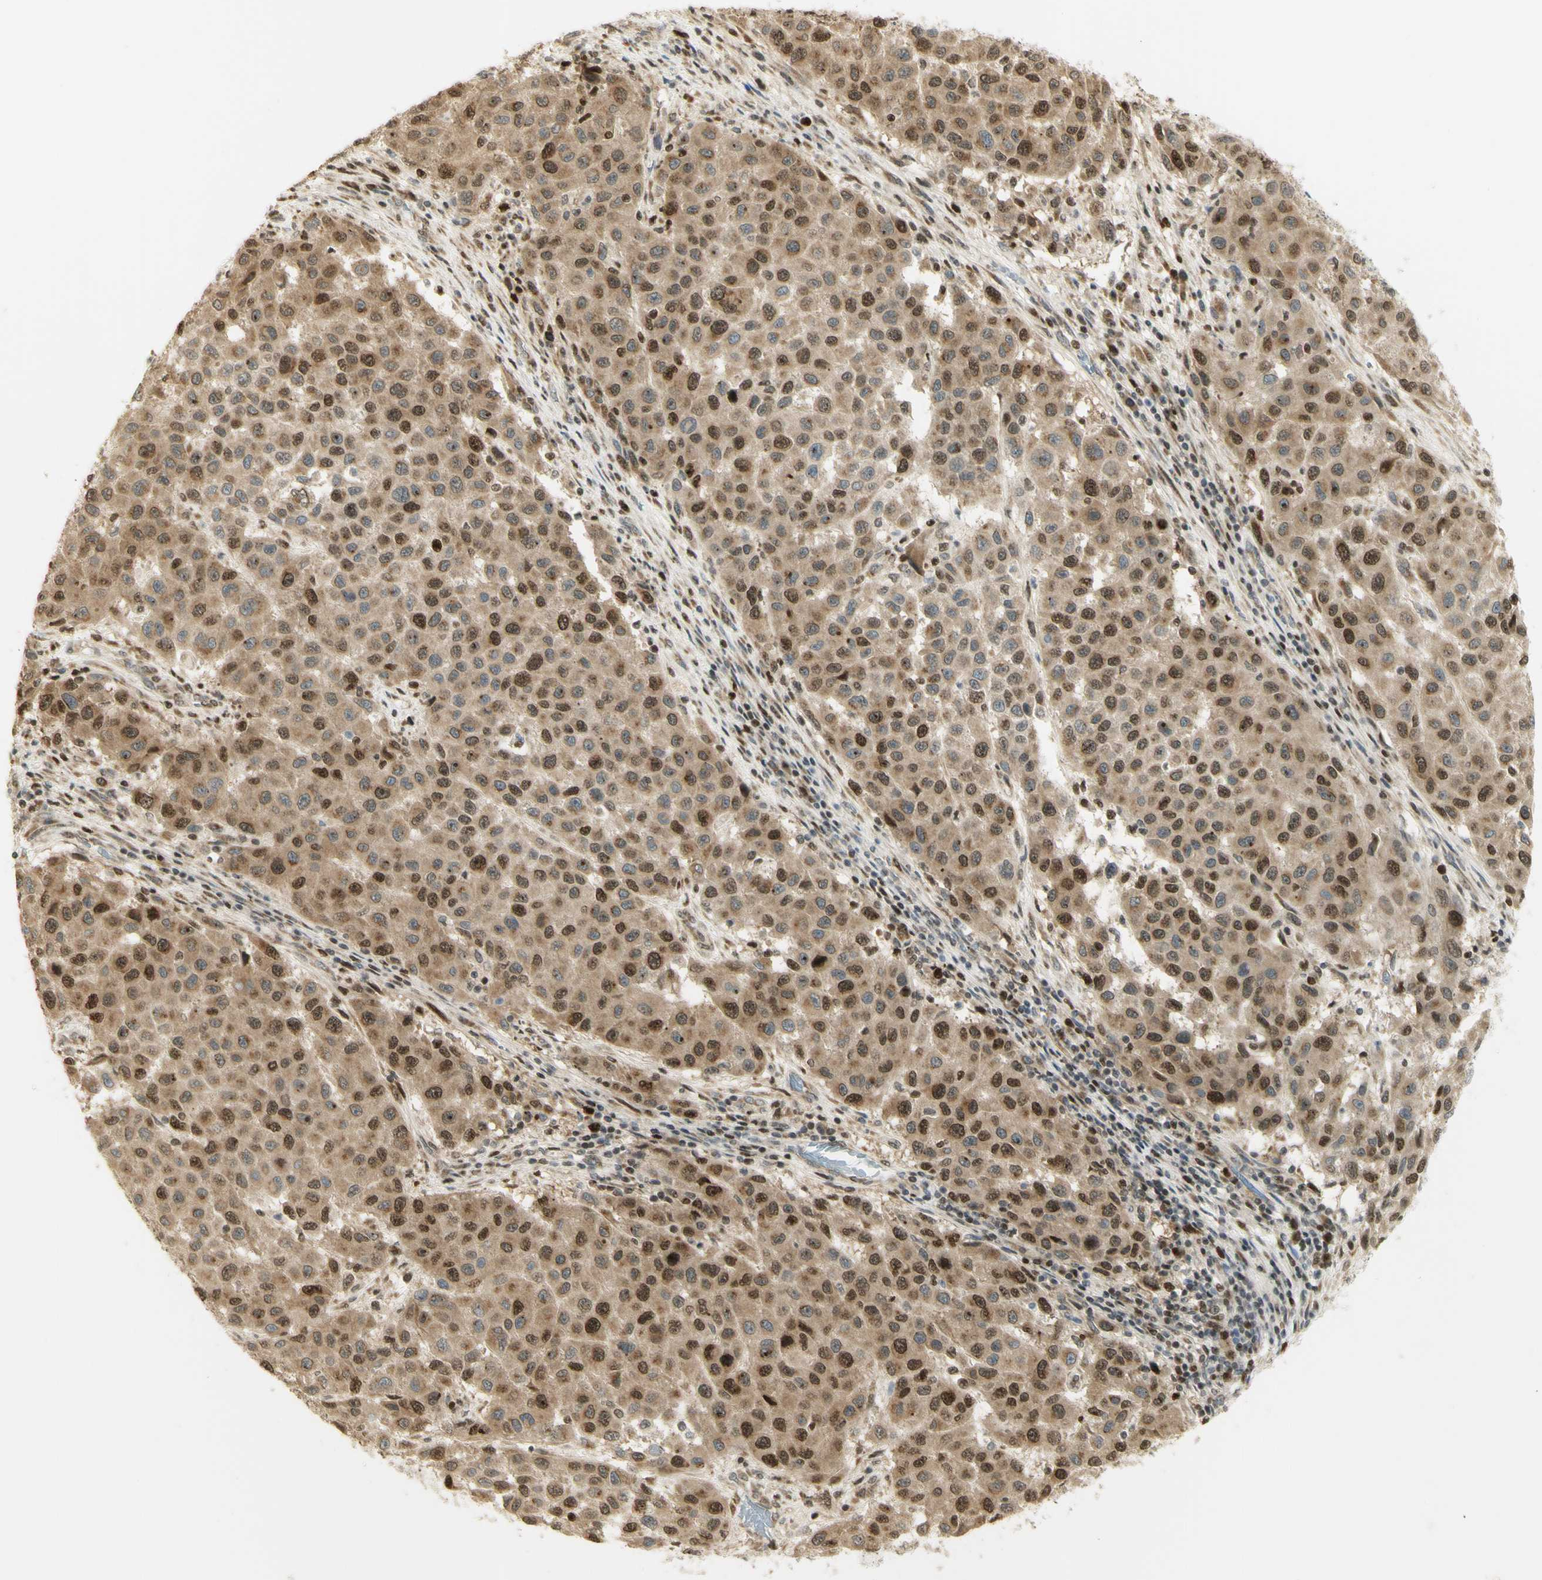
{"staining": {"intensity": "moderate", "quantity": ">75%", "location": "cytoplasmic/membranous,nuclear"}, "tissue": "melanoma", "cell_type": "Tumor cells", "image_type": "cancer", "snomed": [{"axis": "morphology", "description": "Malignant melanoma, Metastatic site"}, {"axis": "topography", "description": "Lymph node"}], "caption": "Immunohistochemistry (IHC) of malignant melanoma (metastatic site) demonstrates medium levels of moderate cytoplasmic/membranous and nuclear expression in about >75% of tumor cells.", "gene": "KIF11", "patient": {"sex": "male", "age": 61}}